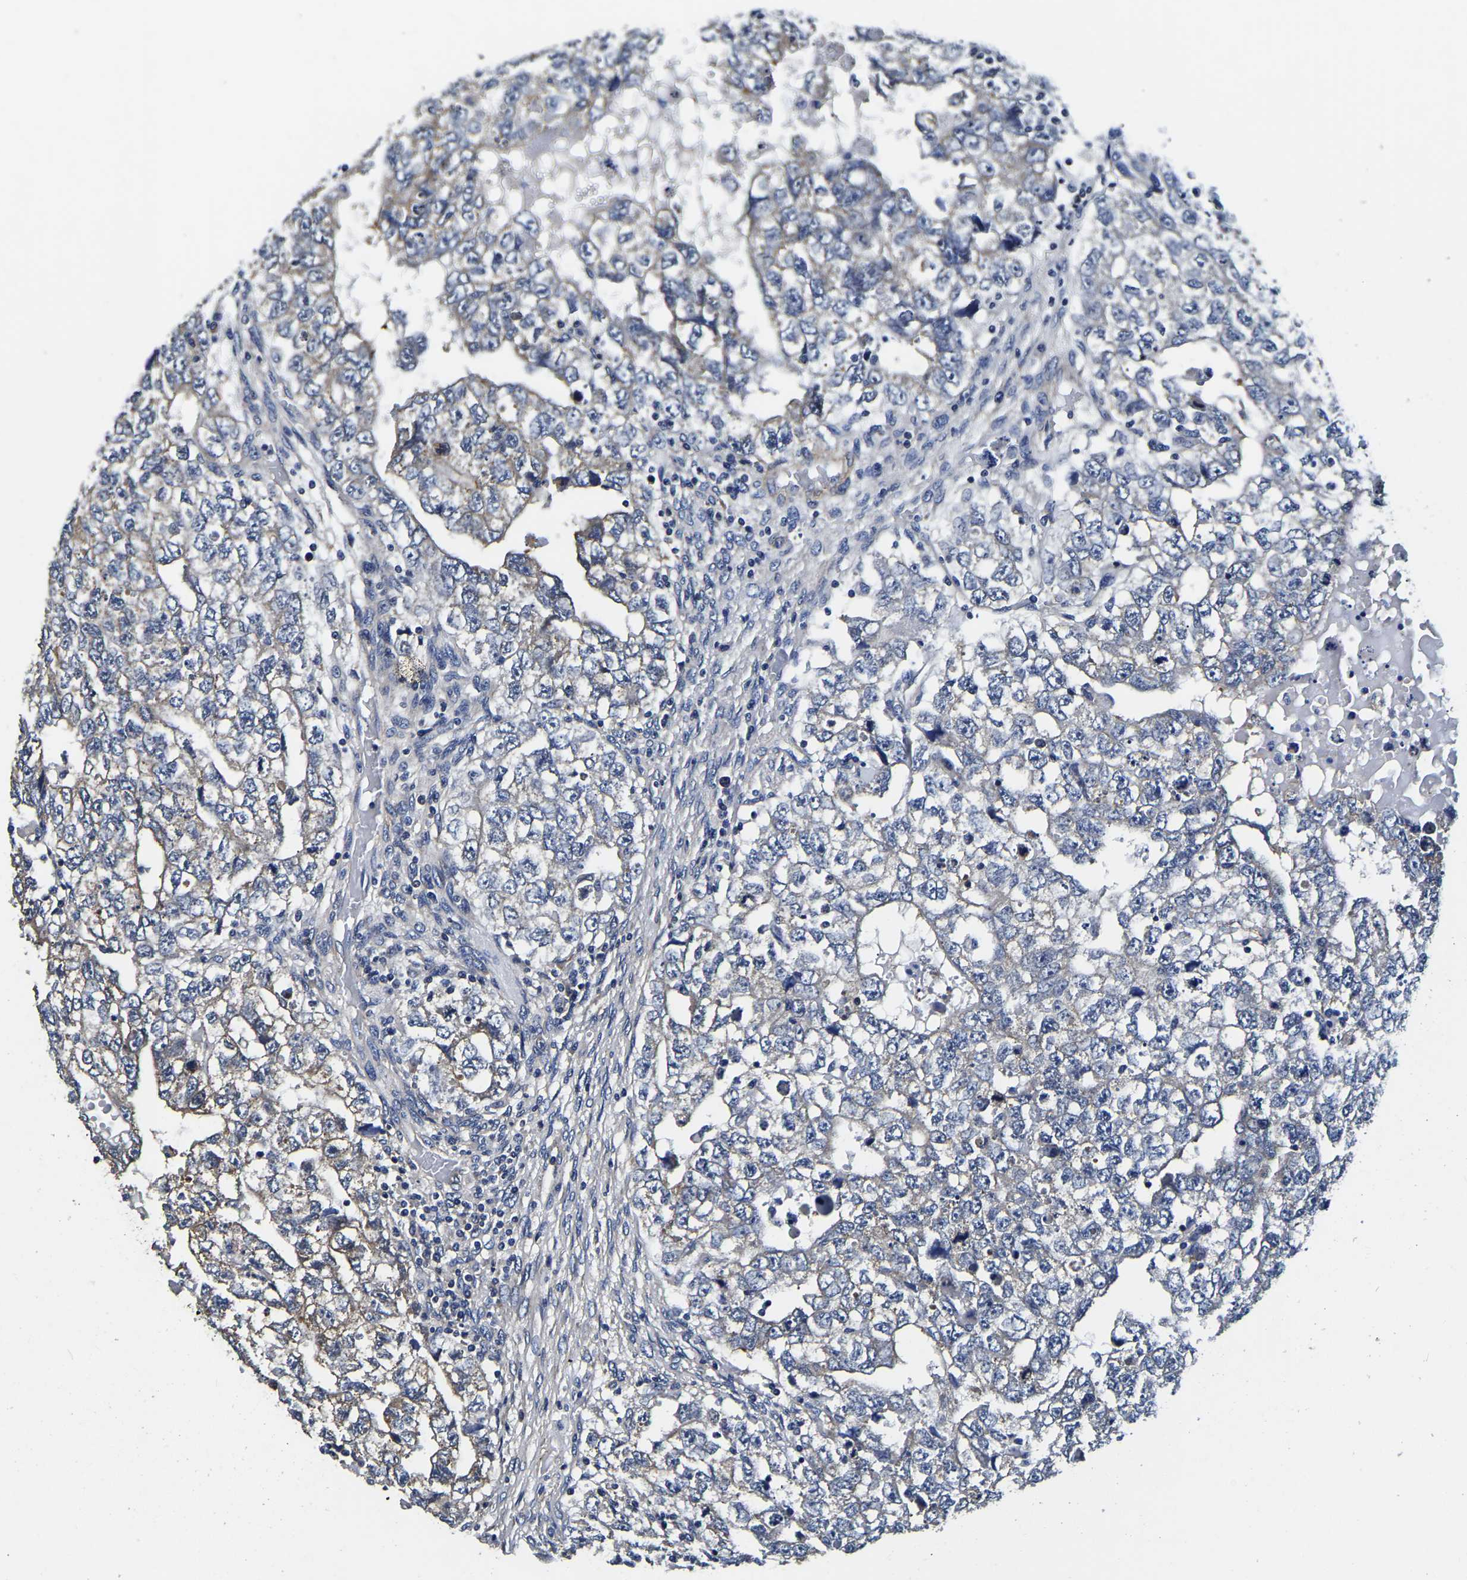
{"staining": {"intensity": "weak", "quantity": "<25%", "location": "cytoplasmic/membranous"}, "tissue": "testis cancer", "cell_type": "Tumor cells", "image_type": "cancer", "snomed": [{"axis": "morphology", "description": "Carcinoma, Embryonal, NOS"}, {"axis": "topography", "description": "Testis"}], "caption": "DAB (3,3'-diaminobenzidine) immunohistochemical staining of testis cancer (embryonal carcinoma) exhibits no significant positivity in tumor cells. Brightfield microscopy of IHC stained with DAB (brown) and hematoxylin (blue), captured at high magnification.", "gene": "KCTD17", "patient": {"sex": "male", "age": 36}}